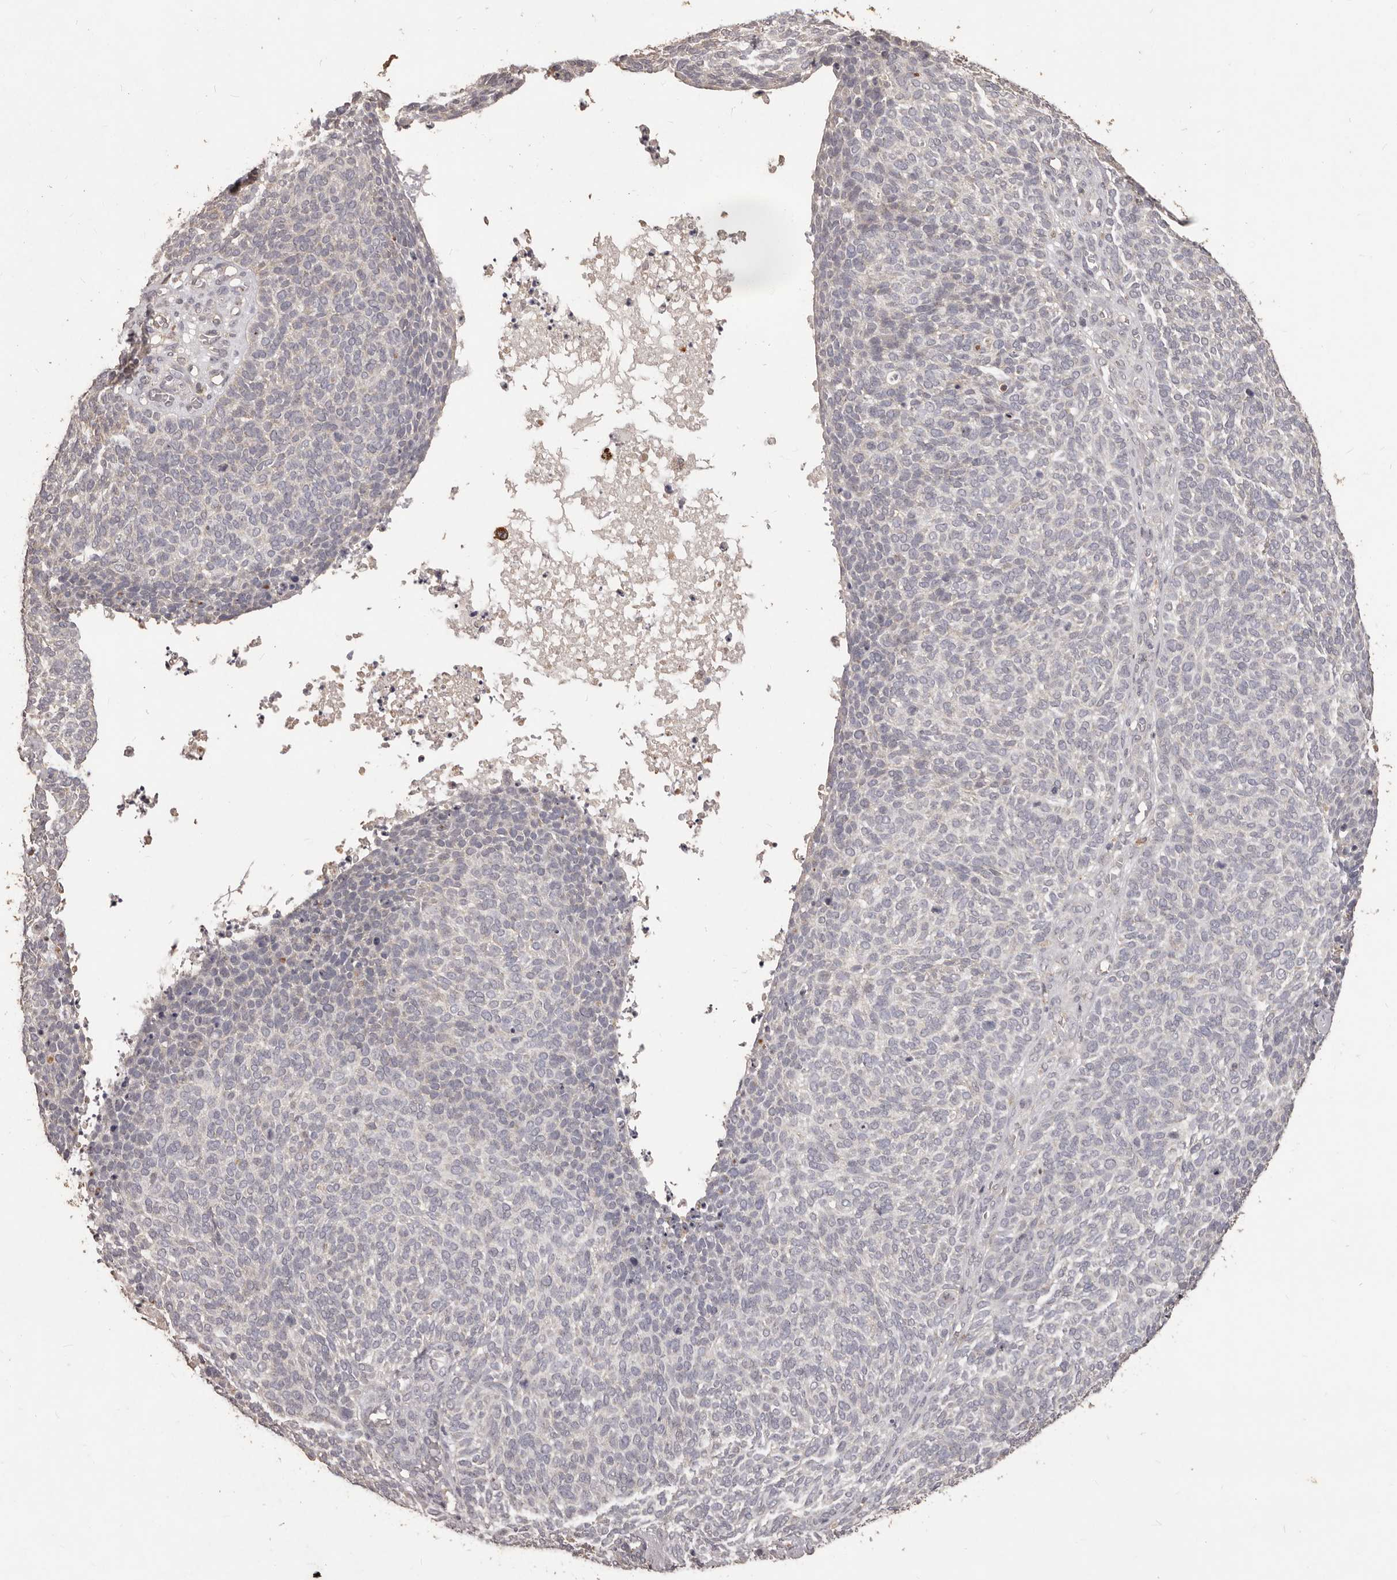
{"staining": {"intensity": "negative", "quantity": "none", "location": "none"}, "tissue": "skin cancer", "cell_type": "Tumor cells", "image_type": "cancer", "snomed": [{"axis": "morphology", "description": "Squamous cell carcinoma, NOS"}, {"axis": "topography", "description": "Skin"}], "caption": "This histopathology image is of skin cancer stained with immunohistochemistry to label a protein in brown with the nuclei are counter-stained blue. There is no positivity in tumor cells.", "gene": "PRSS27", "patient": {"sex": "female", "age": 90}}